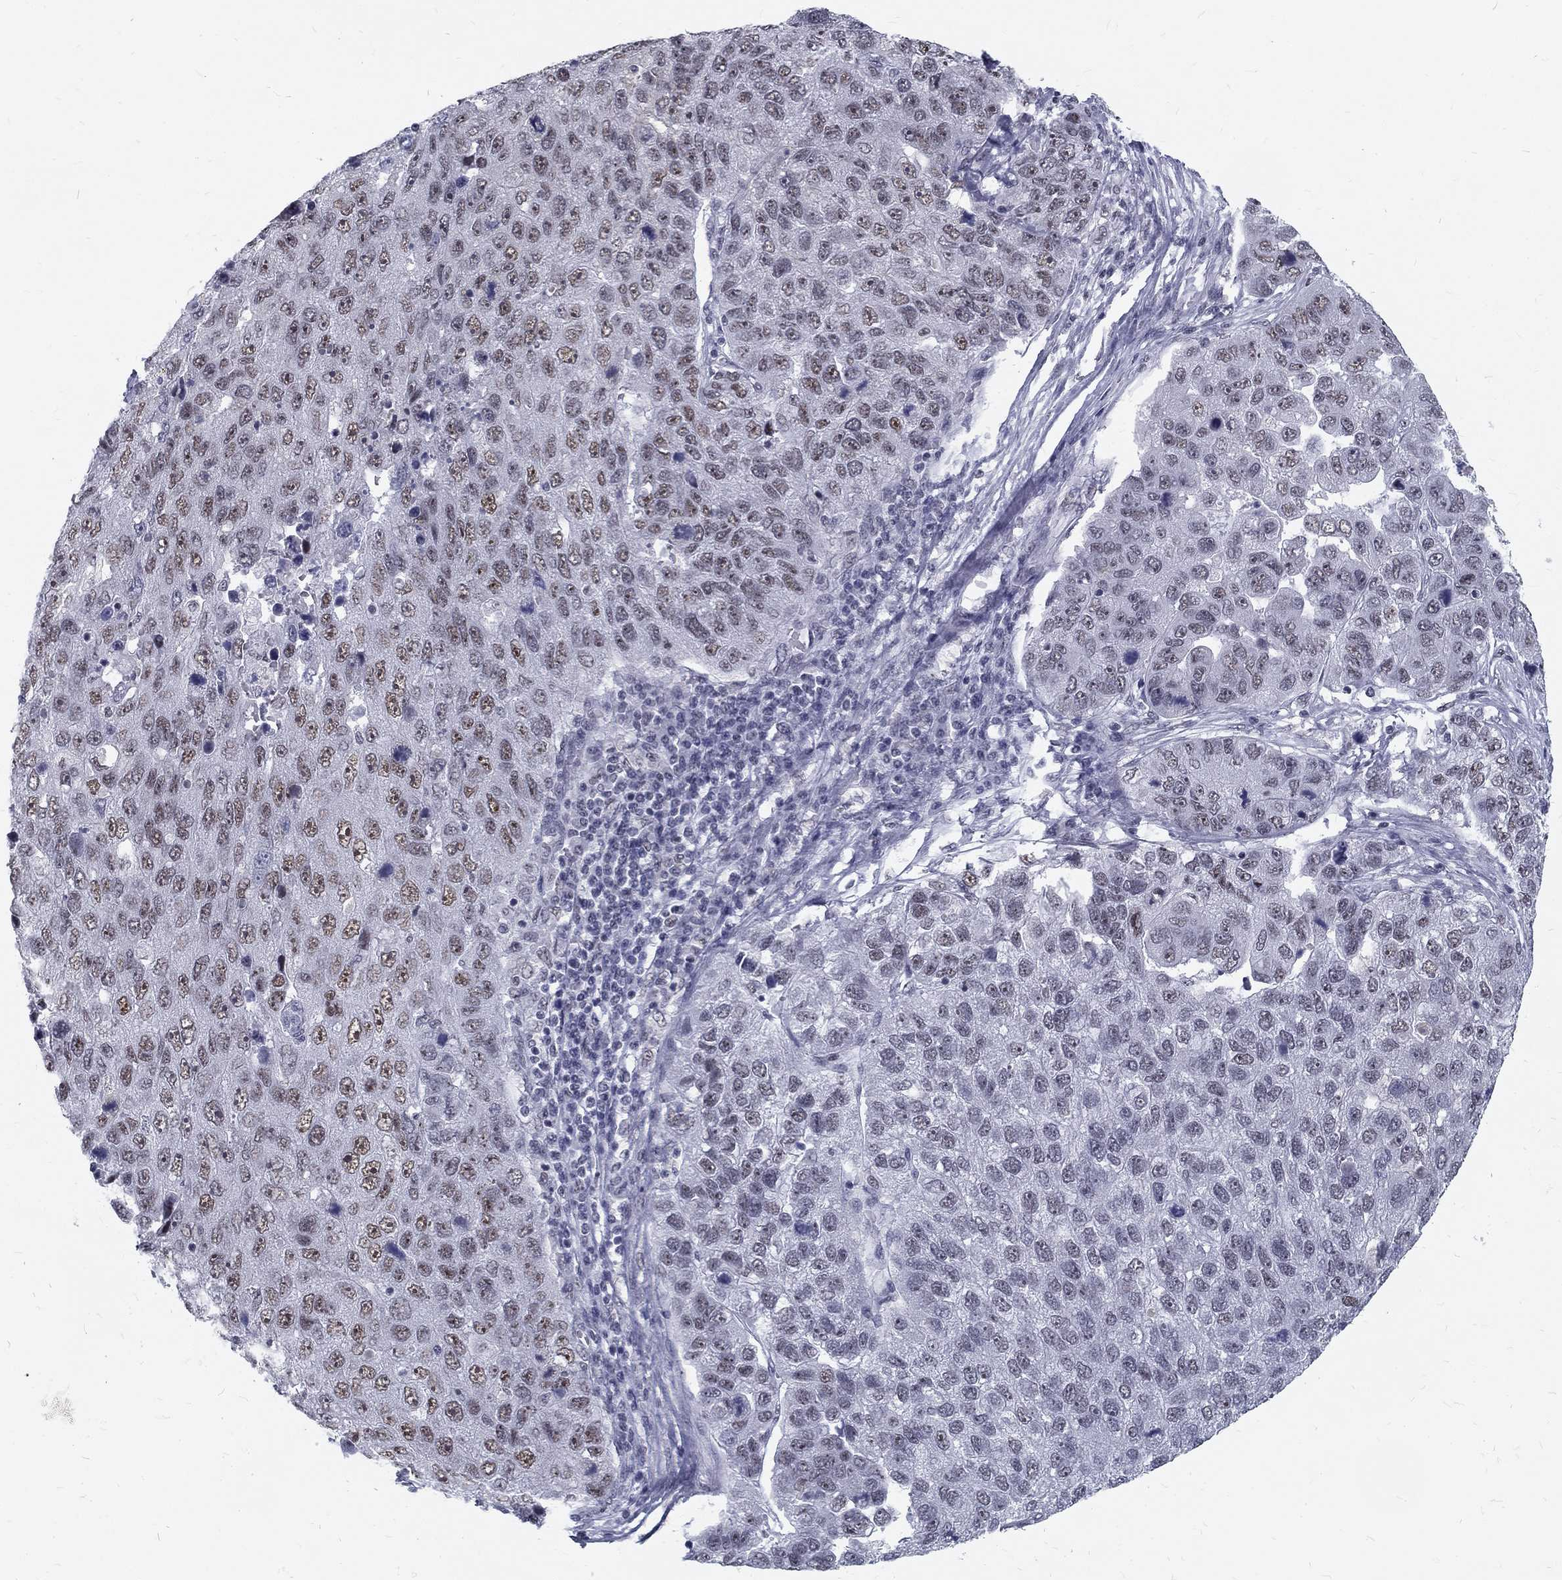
{"staining": {"intensity": "weak", "quantity": "25%-75%", "location": "nuclear"}, "tissue": "pancreatic cancer", "cell_type": "Tumor cells", "image_type": "cancer", "snomed": [{"axis": "morphology", "description": "Adenocarcinoma, NOS"}, {"axis": "topography", "description": "Pancreas"}], "caption": "Protein staining of pancreatic cancer (adenocarcinoma) tissue reveals weak nuclear positivity in approximately 25%-75% of tumor cells. The staining was performed using DAB, with brown indicating positive protein expression. Nuclei are stained blue with hematoxylin.", "gene": "SNORC", "patient": {"sex": "female", "age": 61}}